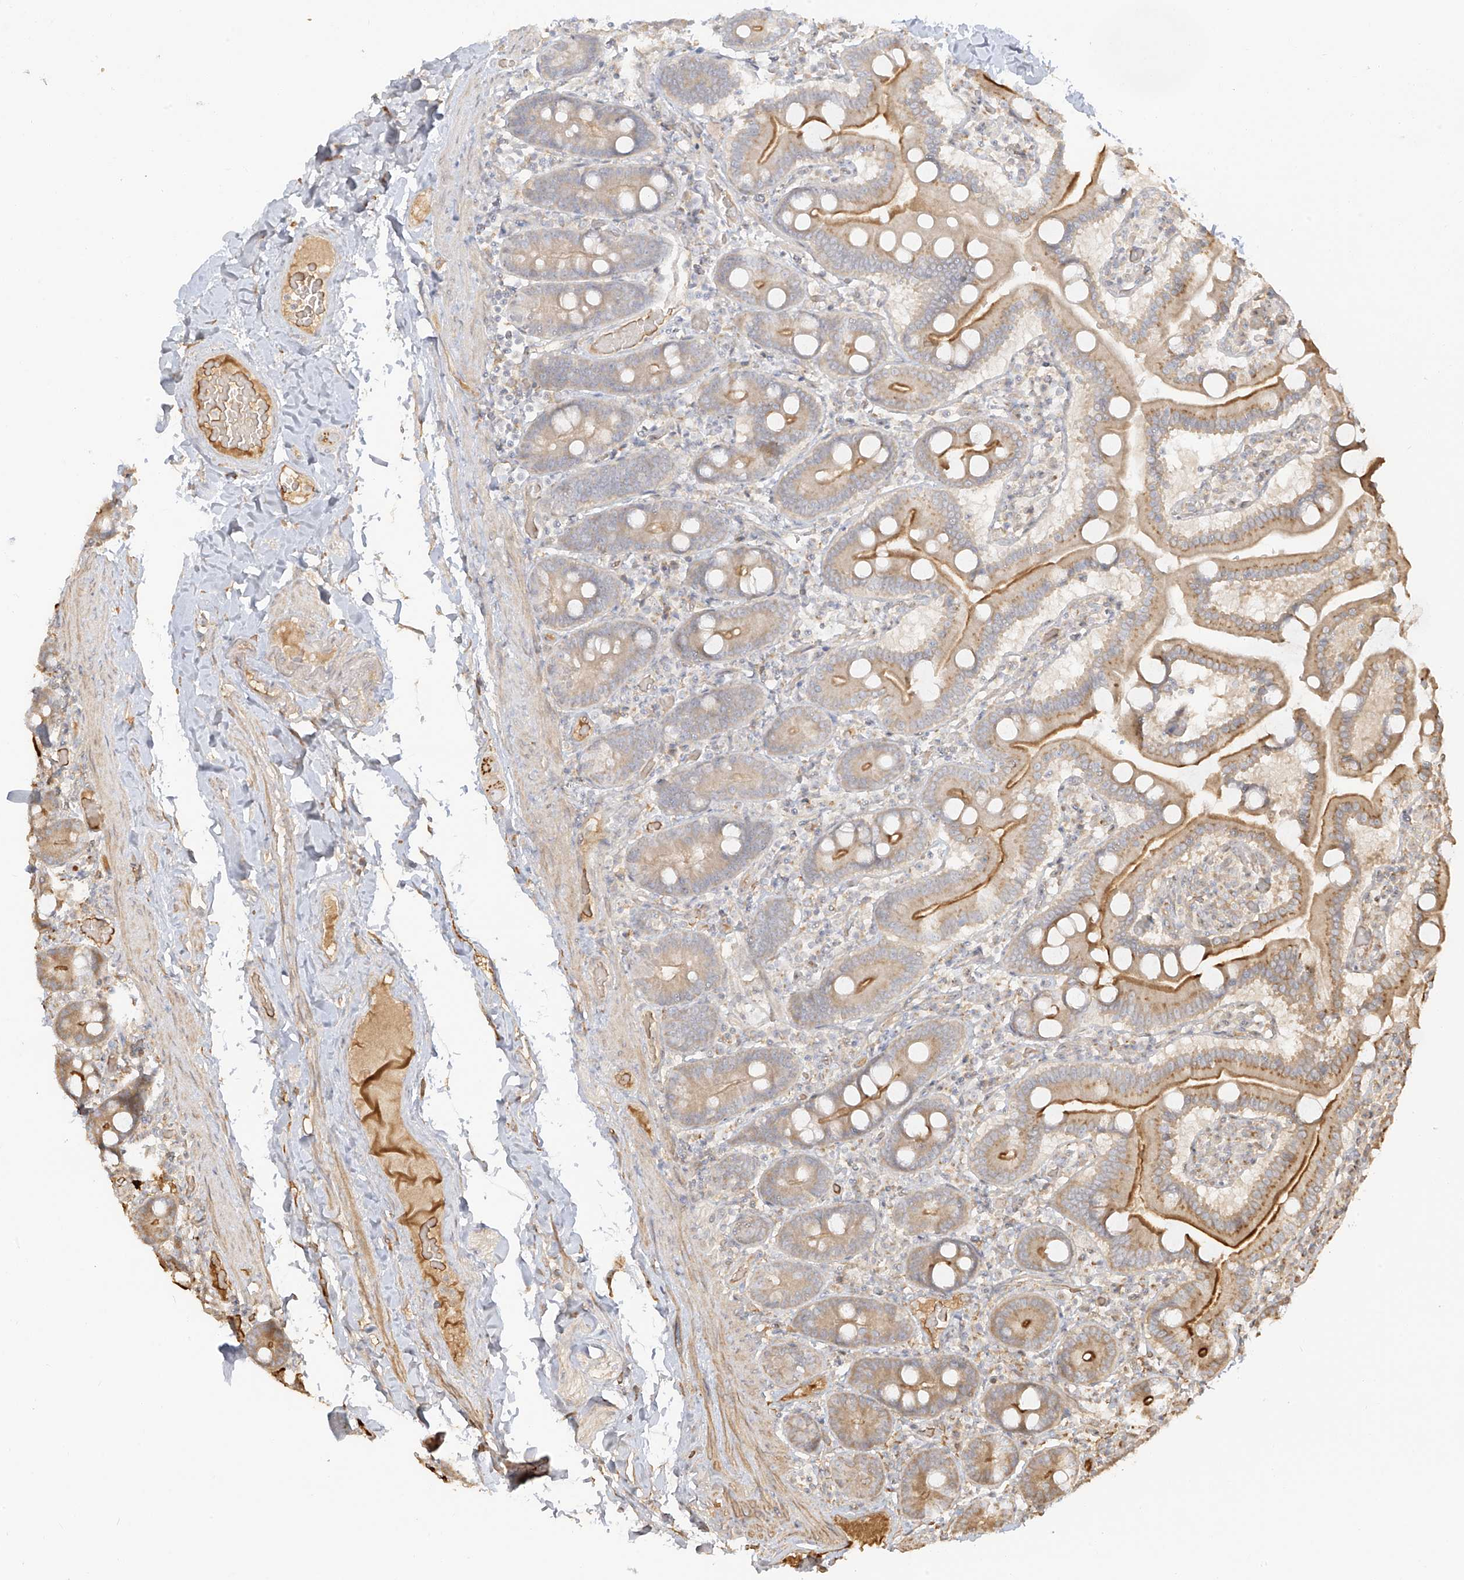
{"staining": {"intensity": "moderate", "quantity": ">75%", "location": "cytoplasmic/membranous"}, "tissue": "duodenum", "cell_type": "Glandular cells", "image_type": "normal", "snomed": [{"axis": "morphology", "description": "Normal tissue, NOS"}, {"axis": "topography", "description": "Duodenum"}], "caption": "Human duodenum stained with a brown dye displays moderate cytoplasmic/membranous positive positivity in about >75% of glandular cells.", "gene": "UPK1B", "patient": {"sex": "male", "age": 55}}